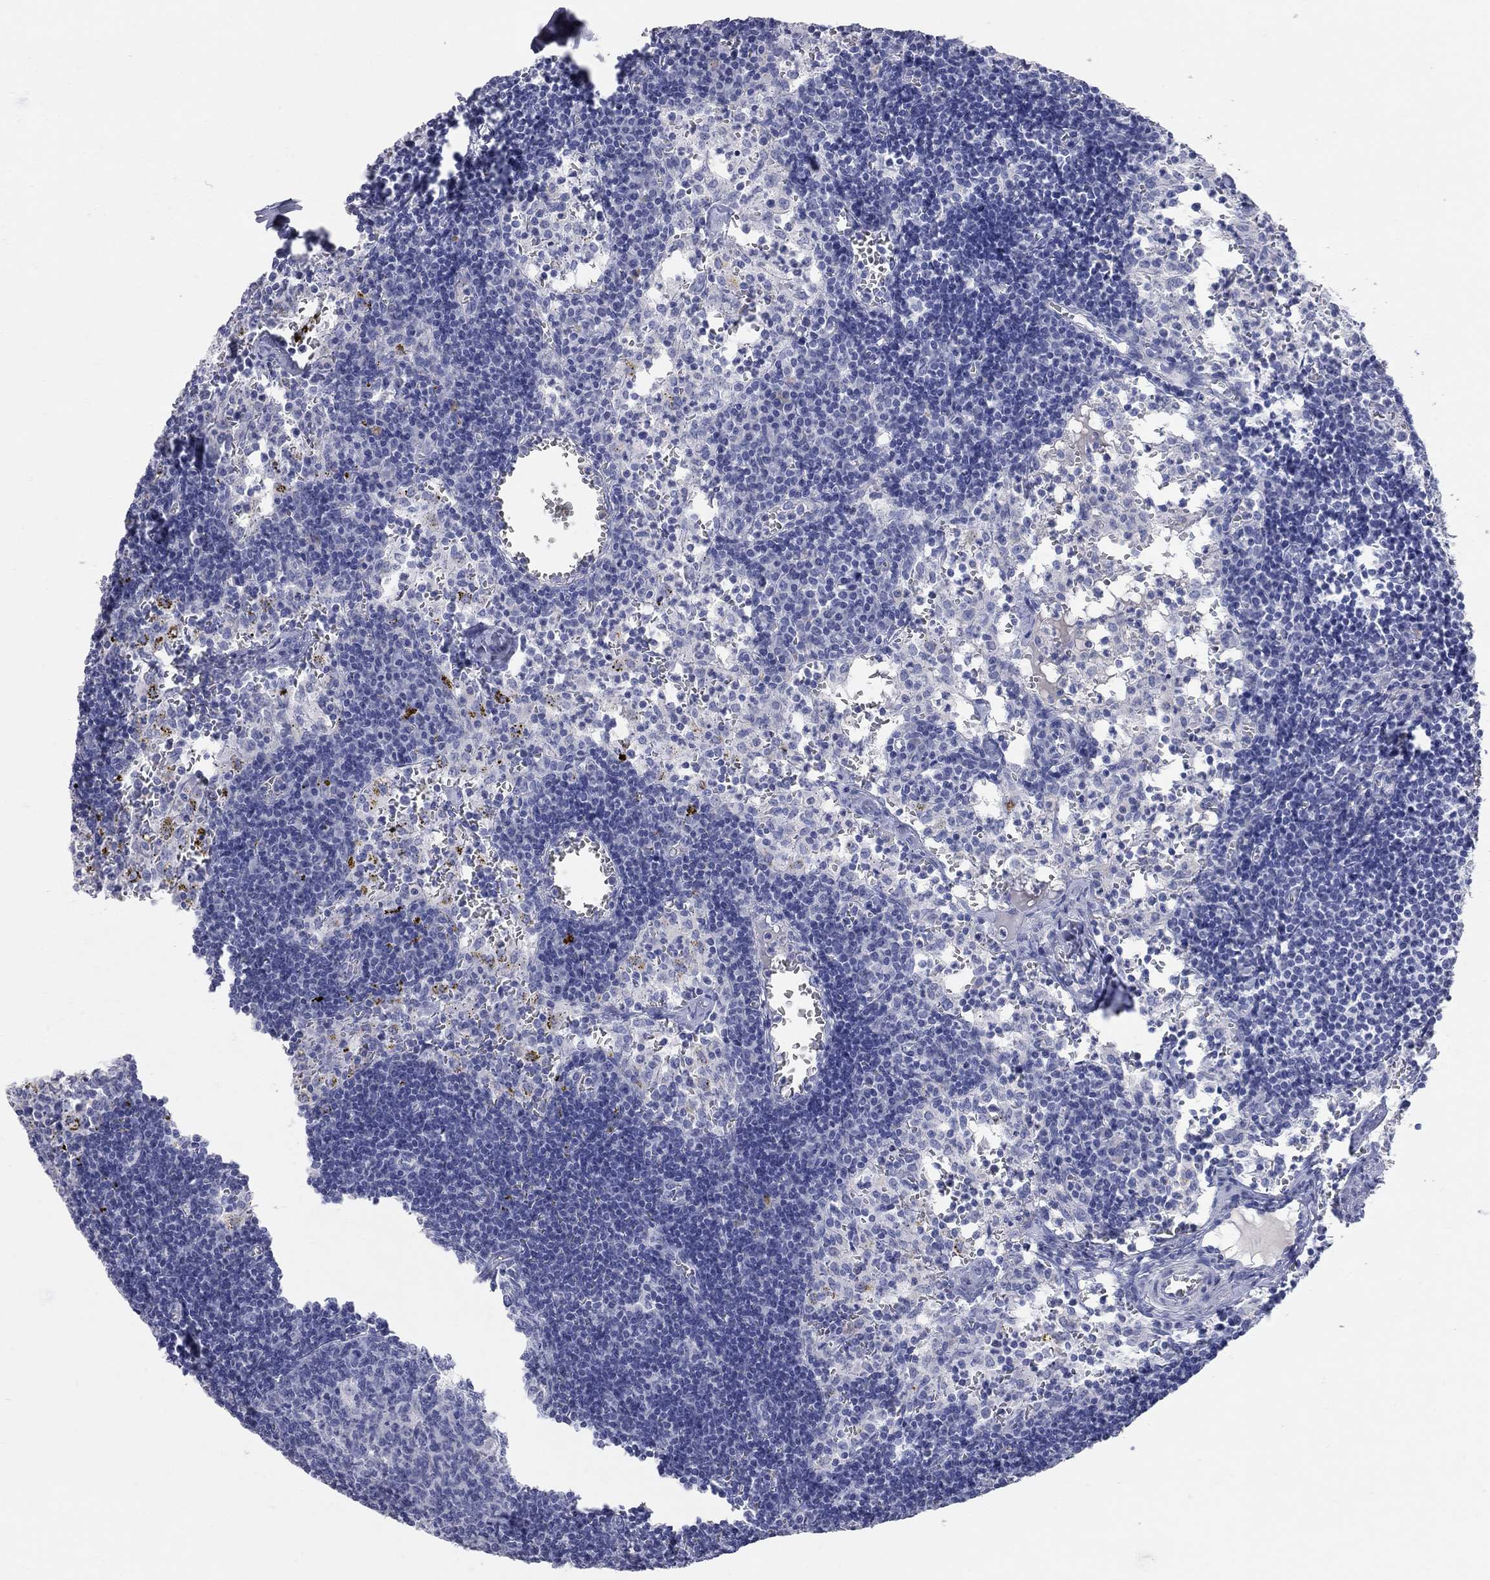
{"staining": {"intensity": "negative", "quantity": "none", "location": "none"}, "tissue": "lymph node", "cell_type": "Germinal center cells", "image_type": "normal", "snomed": [{"axis": "morphology", "description": "Normal tissue, NOS"}, {"axis": "topography", "description": "Lymph node"}], "caption": "Germinal center cells are negative for brown protein staining in normal lymph node.", "gene": "AOX1", "patient": {"sex": "female", "age": 52}}